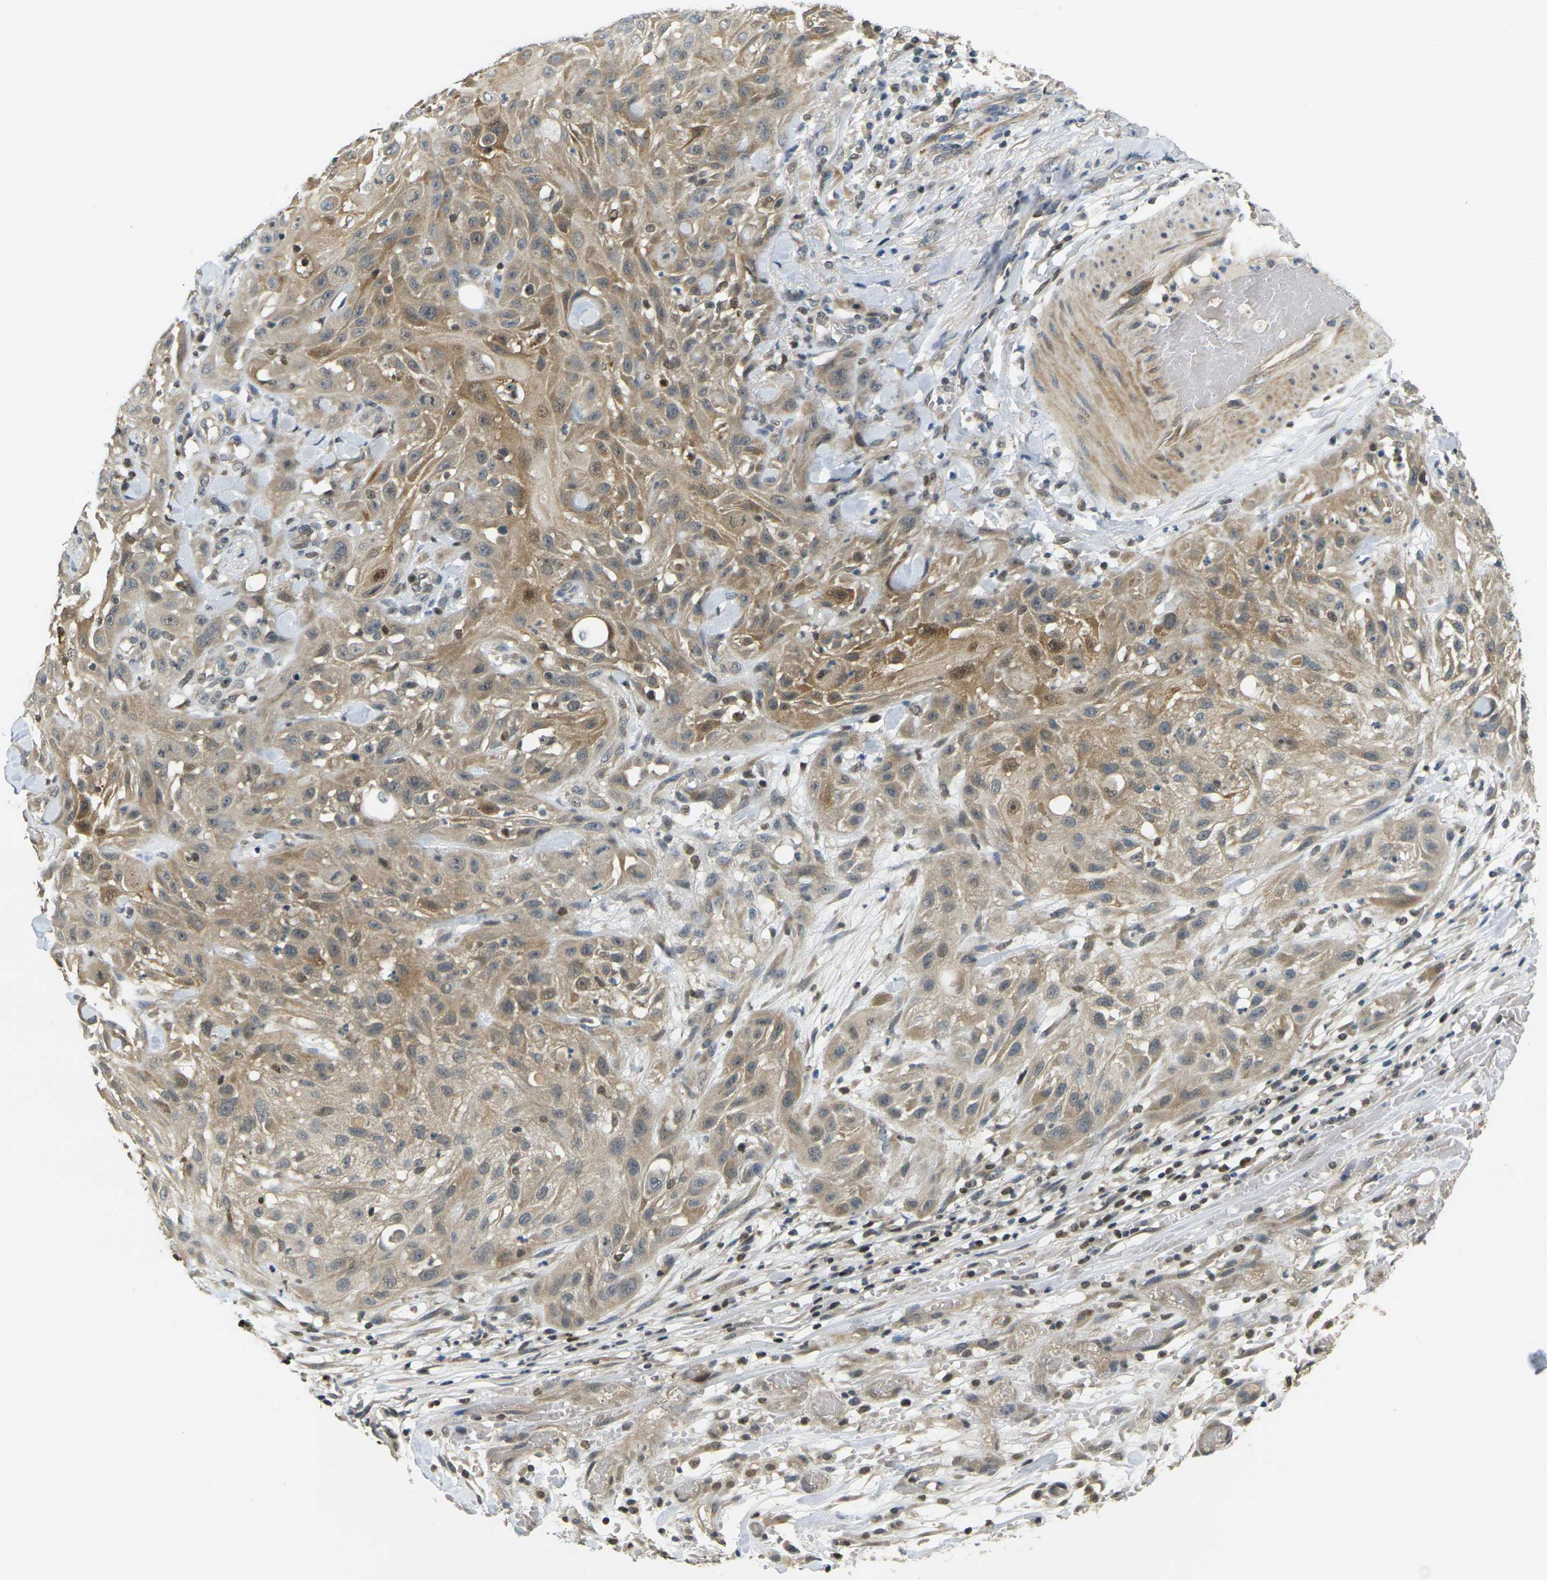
{"staining": {"intensity": "moderate", "quantity": "25%-75%", "location": "cytoplasmic/membranous"}, "tissue": "skin cancer", "cell_type": "Tumor cells", "image_type": "cancer", "snomed": [{"axis": "morphology", "description": "Squamous cell carcinoma, NOS"}, {"axis": "topography", "description": "Skin"}], "caption": "Protein staining displays moderate cytoplasmic/membranous positivity in about 25%-75% of tumor cells in skin cancer (squamous cell carcinoma).", "gene": "KLHL8", "patient": {"sex": "male", "age": 75}}